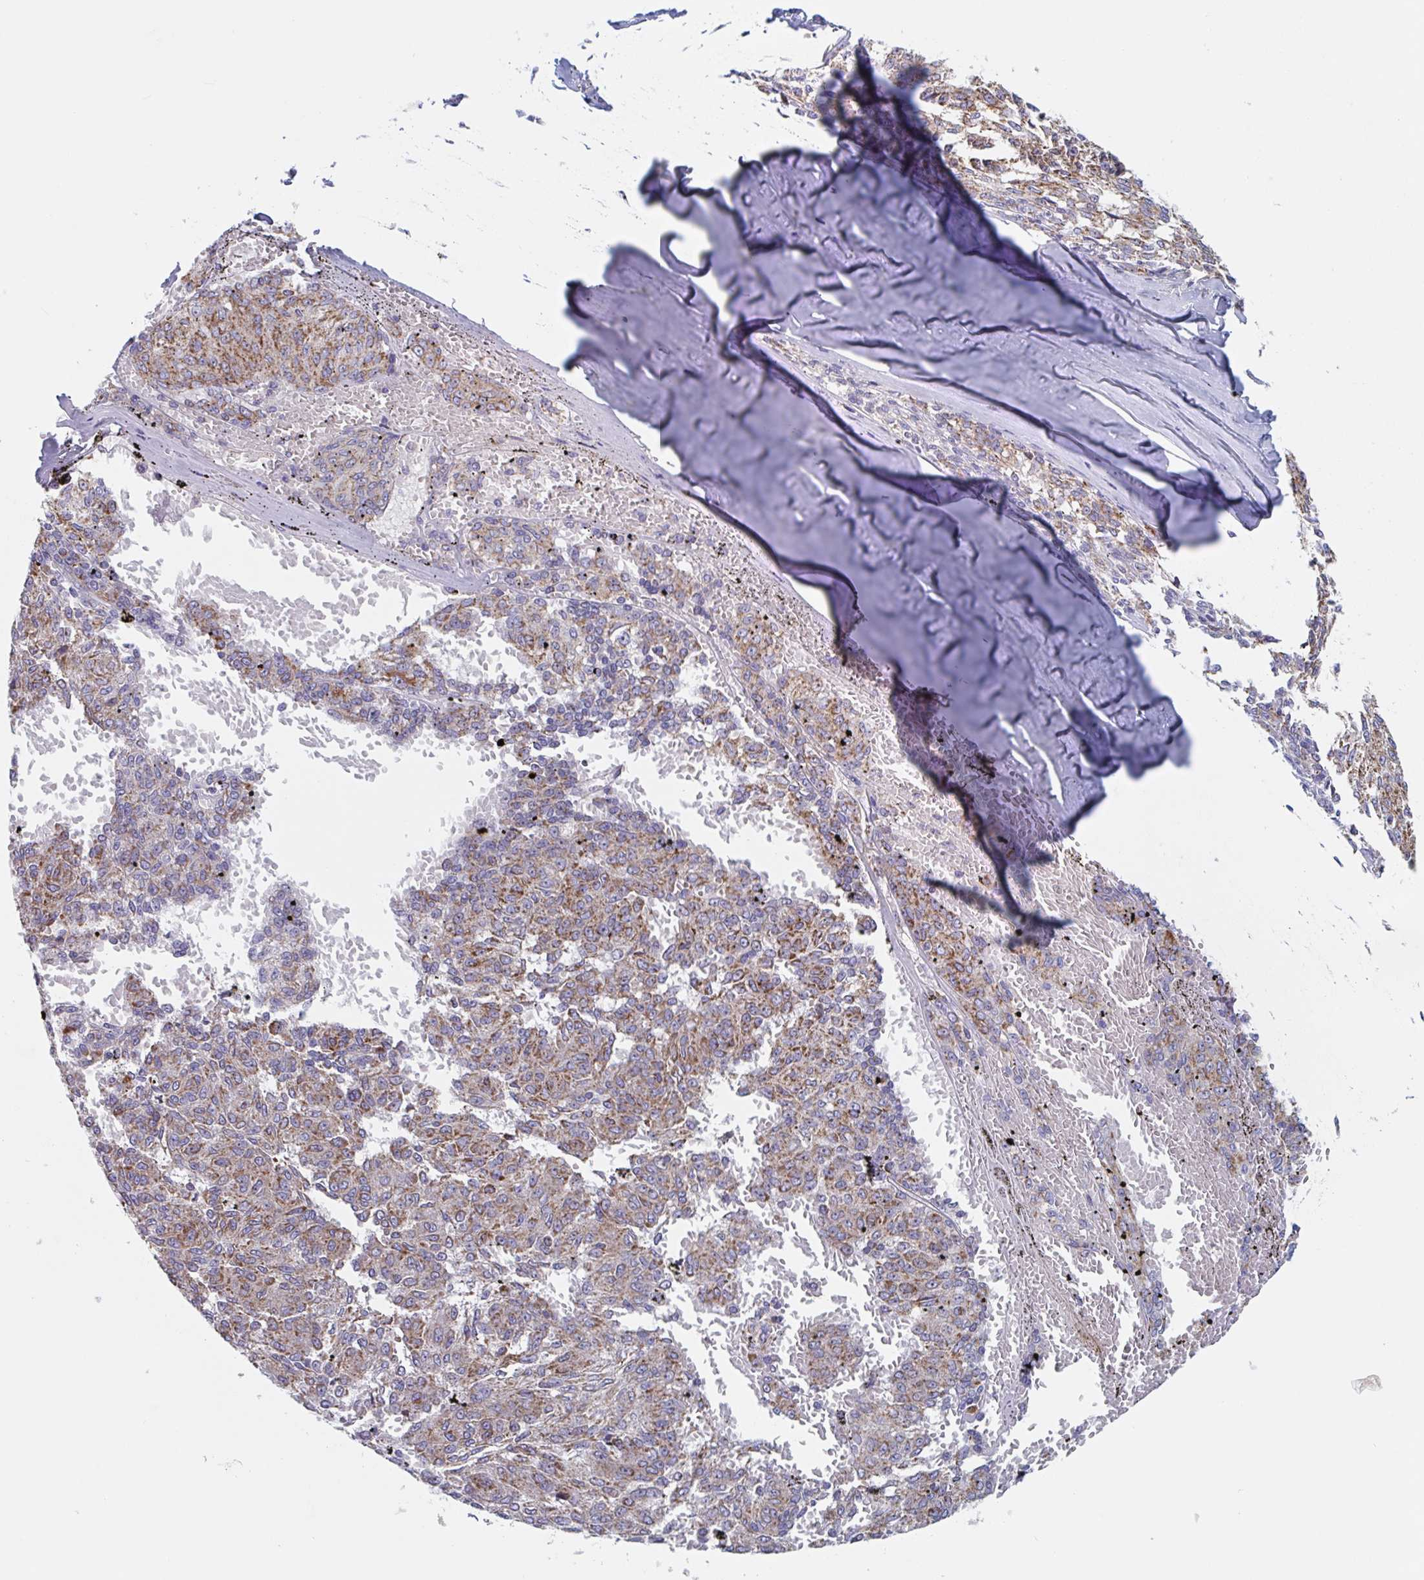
{"staining": {"intensity": "moderate", "quantity": ">75%", "location": "cytoplasmic/membranous"}, "tissue": "melanoma", "cell_type": "Tumor cells", "image_type": "cancer", "snomed": [{"axis": "morphology", "description": "Malignant melanoma, NOS"}, {"axis": "topography", "description": "Skin"}], "caption": "Malignant melanoma stained for a protein shows moderate cytoplasmic/membranous positivity in tumor cells. (IHC, brightfield microscopy, high magnification).", "gene": "MRPL53", "patient": {"sex": "female", "age": 72}}